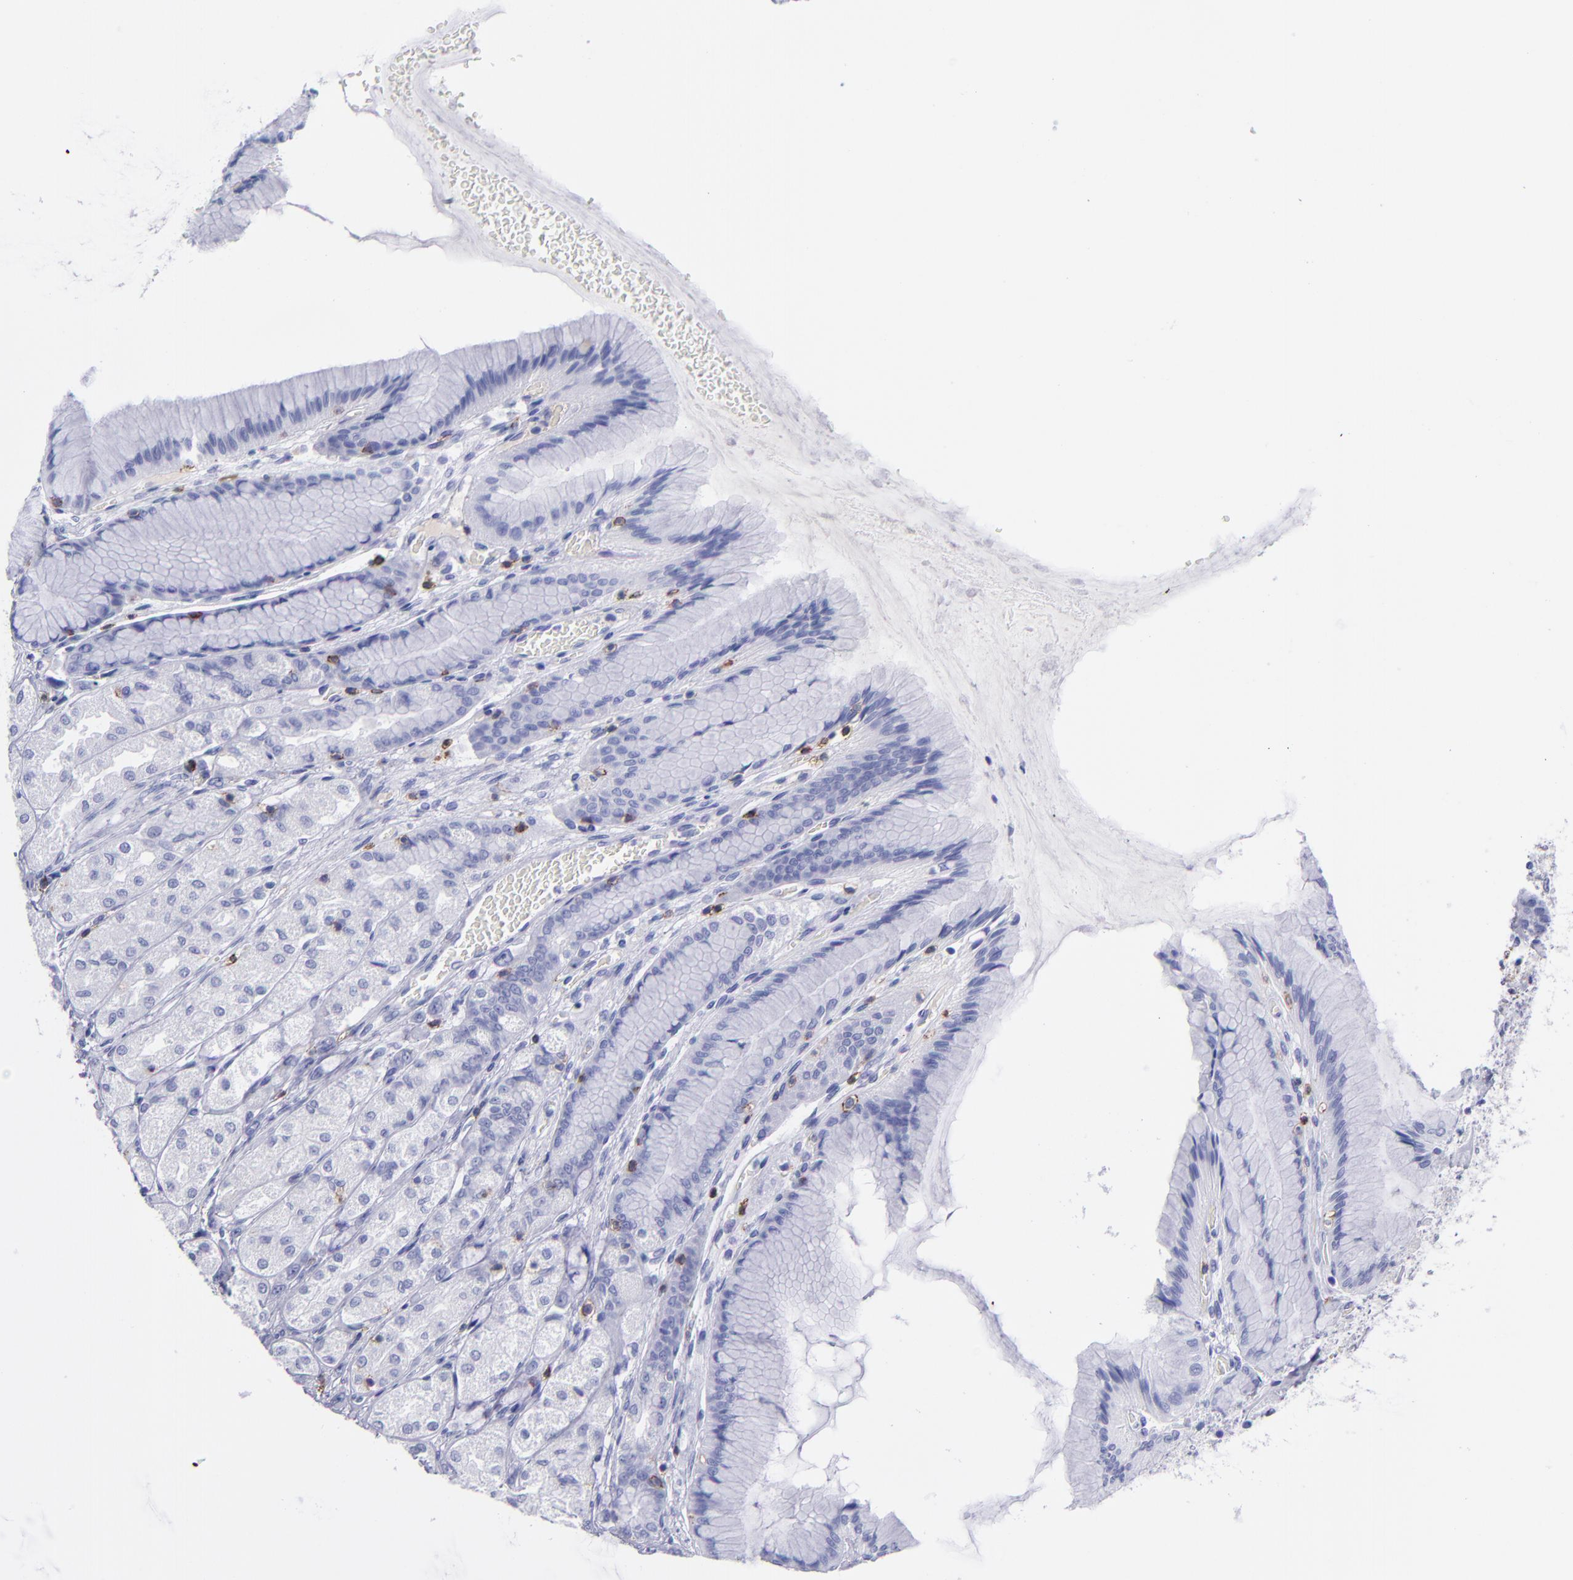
{"staining": {"intensity": "negative", "quantity": "none", "location": "none"}, "tissue": "stomach", "cell_type": "Glandular cells", "image_type": "normal", "snomed": [{"axis": "morphology", "description": "Normal tissue, NOS"}, {"axis": "morphology", "description": "Adenocarcinoma, NOS"}, {"axis": "topography", "description": "Stomach"}, {"axis": "topography", "description": "Stomach, lower"}], "caption": "This is an IHC photomicrograph of unremarkable stomach. There is no expression in glandular cells.", "gene": "CD6", "patient": {"sex": "female", "age": 65}}